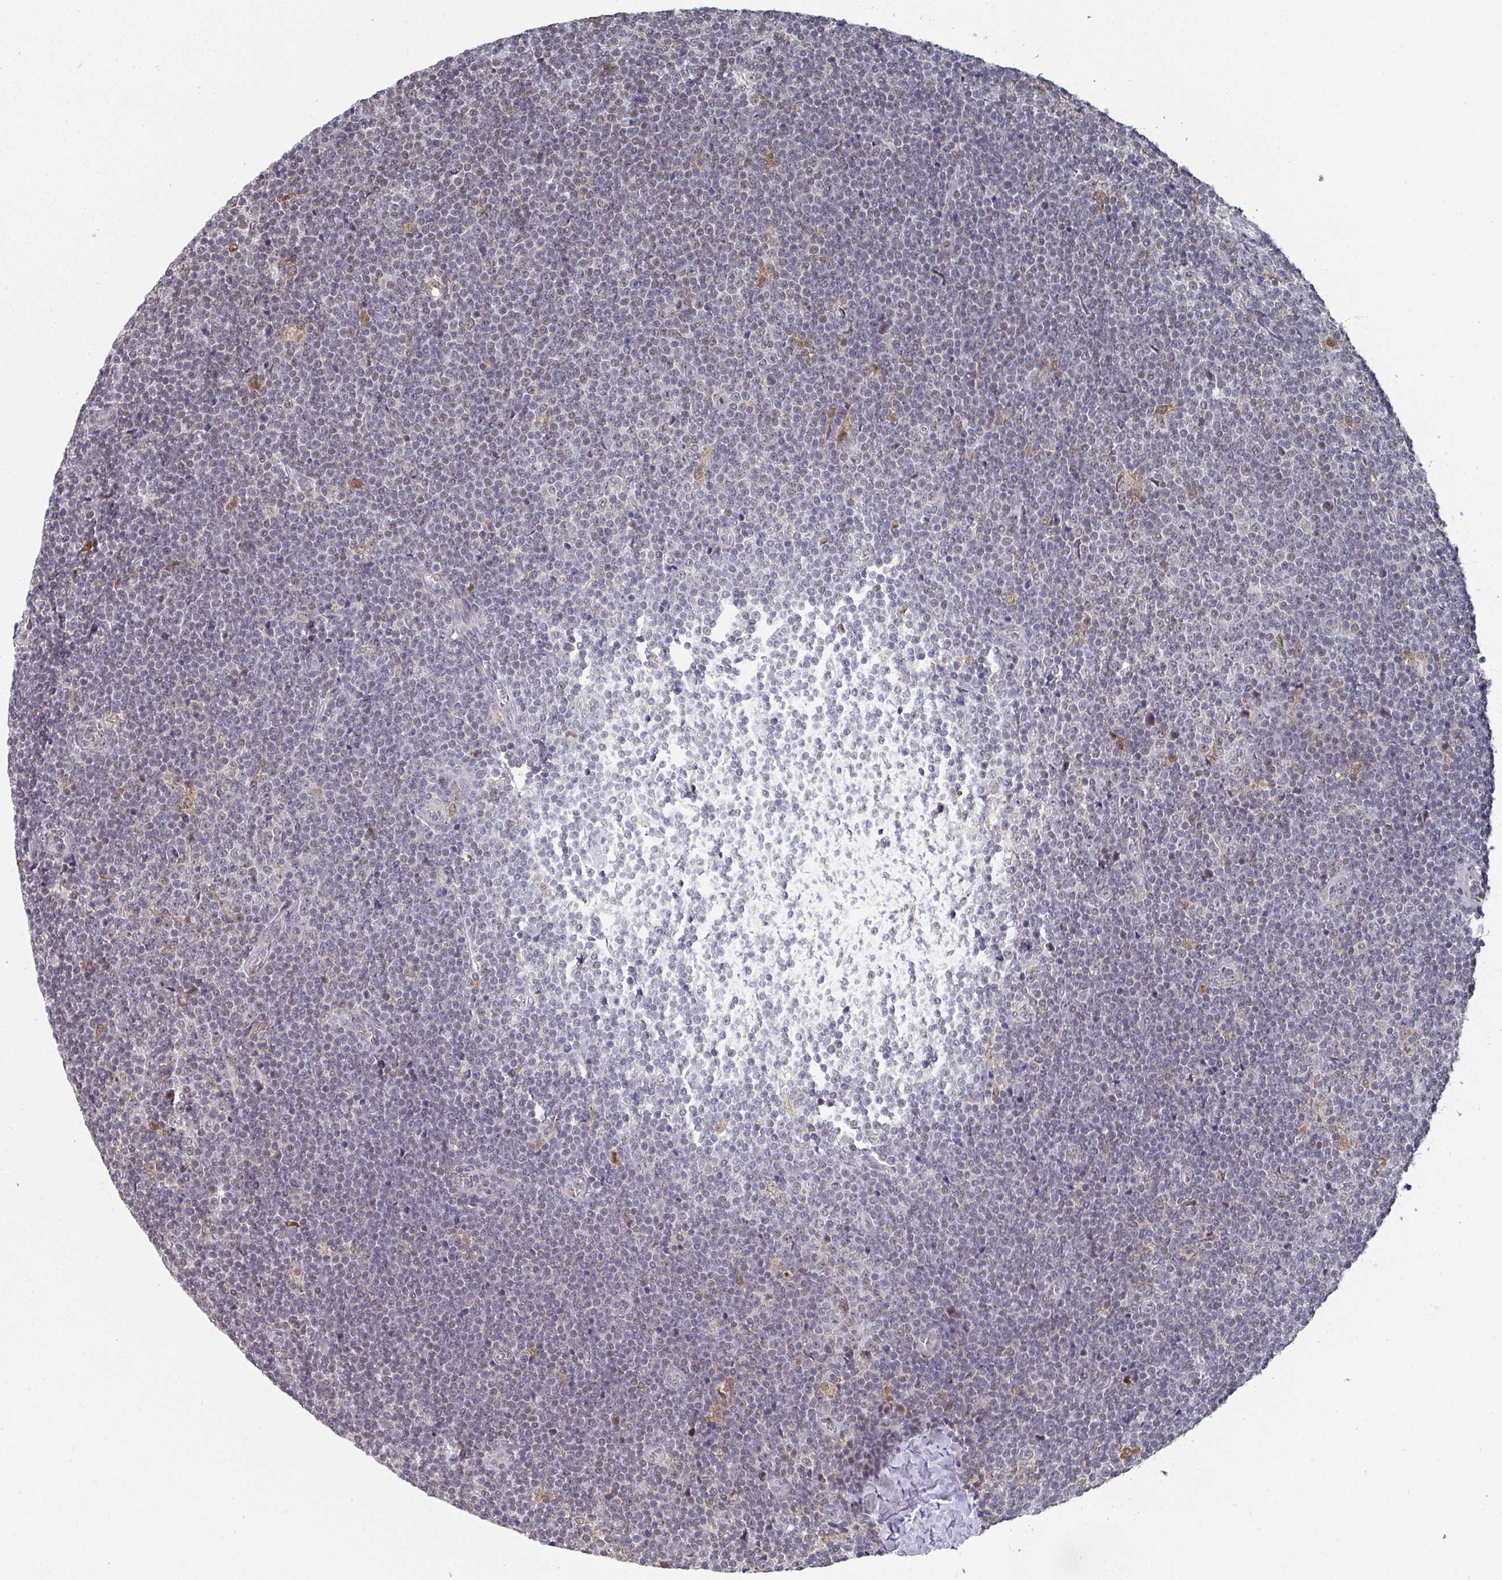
{"staining": {"intensity": "negative", "quantity": "none", "location": "none"}, "tissue": "lymphoma", "cell_type": "Tumor cells", "image_type": "cancer", "snomed": [{"axis": "morphology", "description": "Malignant lymphoma, non-Hodgkin's type, Low grade"}, {"axis": "topography", "description": "Lymph node"}], "caption": "DAB (3,3'-diaminobenzidine) immunohistochemical staining of lymphoma exhibits no significant positivity in tumor cells.", "gene": "ZNF654", "patient": {"sex": "male", "age": 48}}